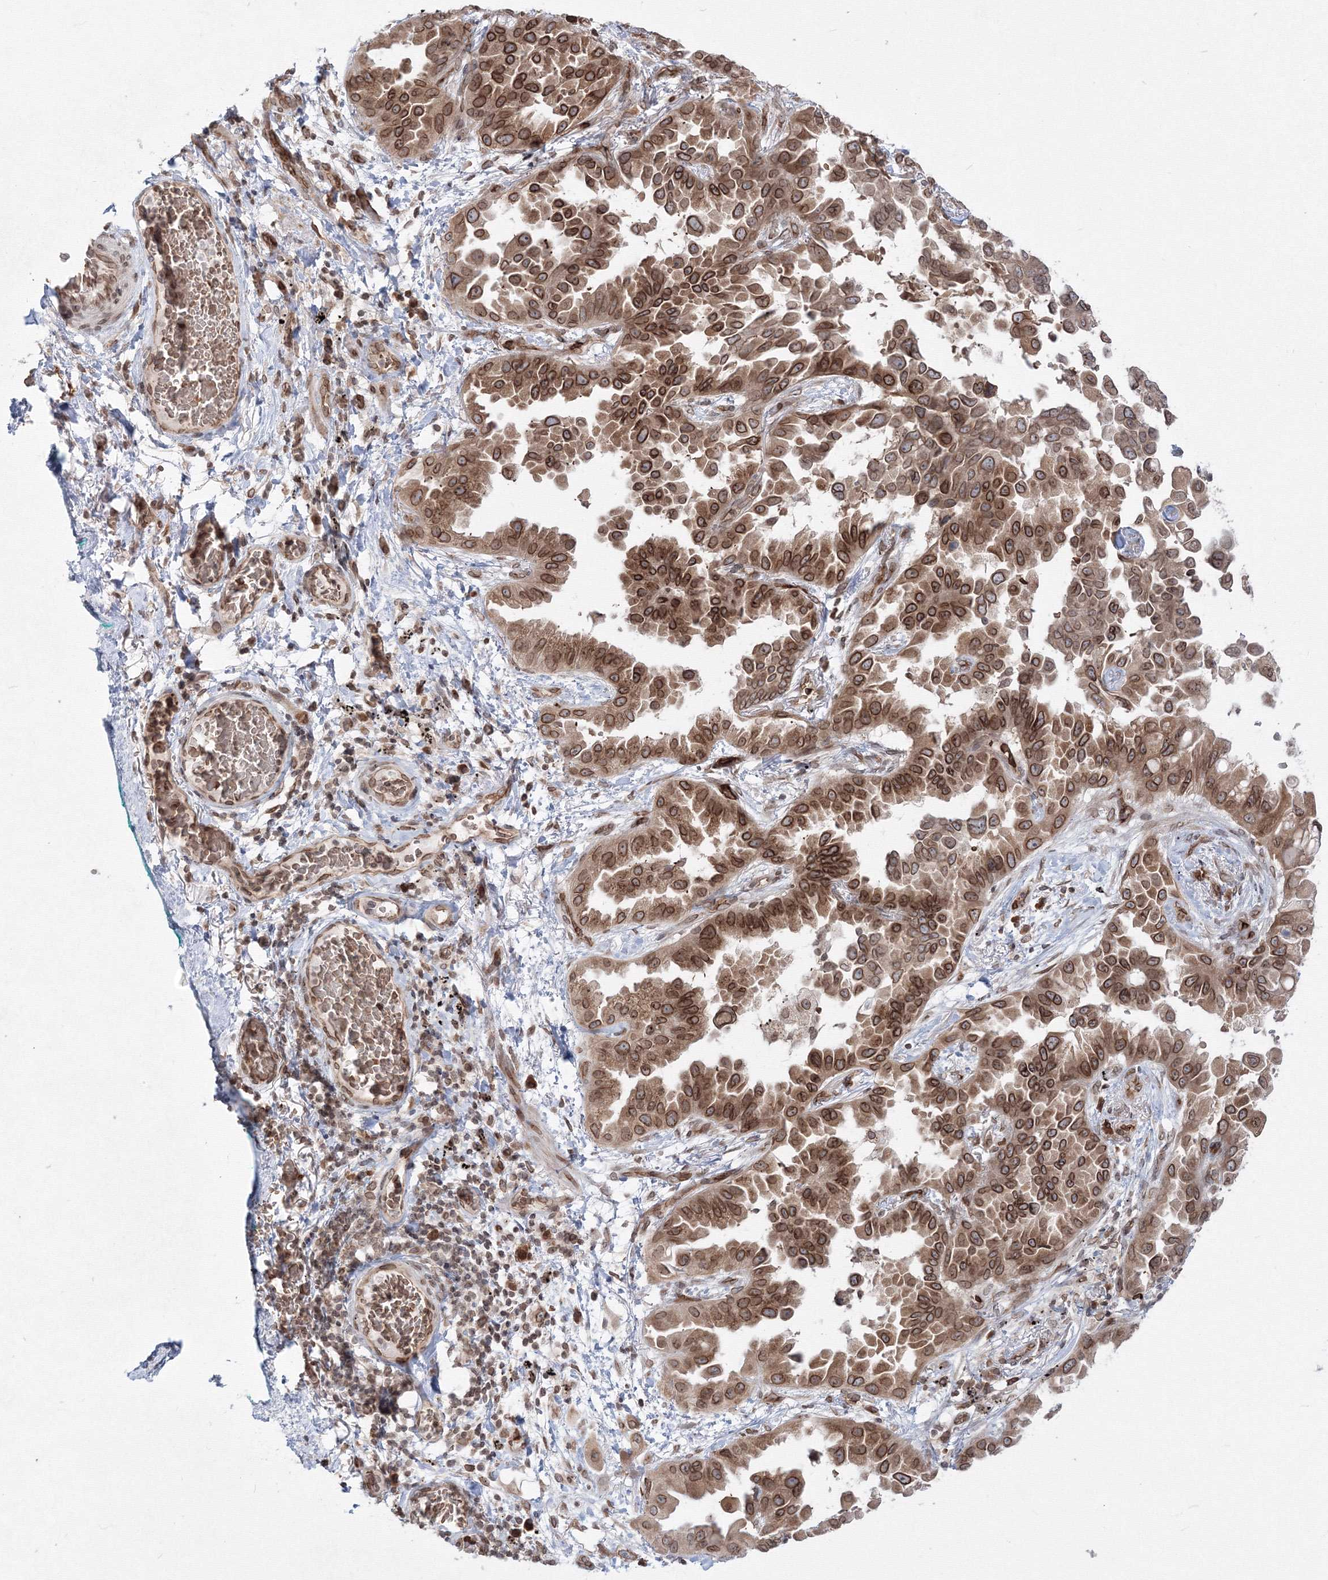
{"staining": {"intensity": "moderate", "quantity": ">75%", "location": "cytoplasmic/membranous,nuclear"}, "tissue": "lung cancer", "cell_type": "Tumor cells", "image_type": "cancer", "snomed": [{"axis": "morphology", "description": "Adenocarcinoma, NOS"}, {"axis": "topography", "description": "Lung"}], "caption": "Protein staining of lung adenocarcinoma tissue demonstrates moderate cytoplasmic/membranous and nuclear positivity in about >75% of tumor cells.", "gene": "DNAJB2", "patient": {"sex": "female", "age": 67}}